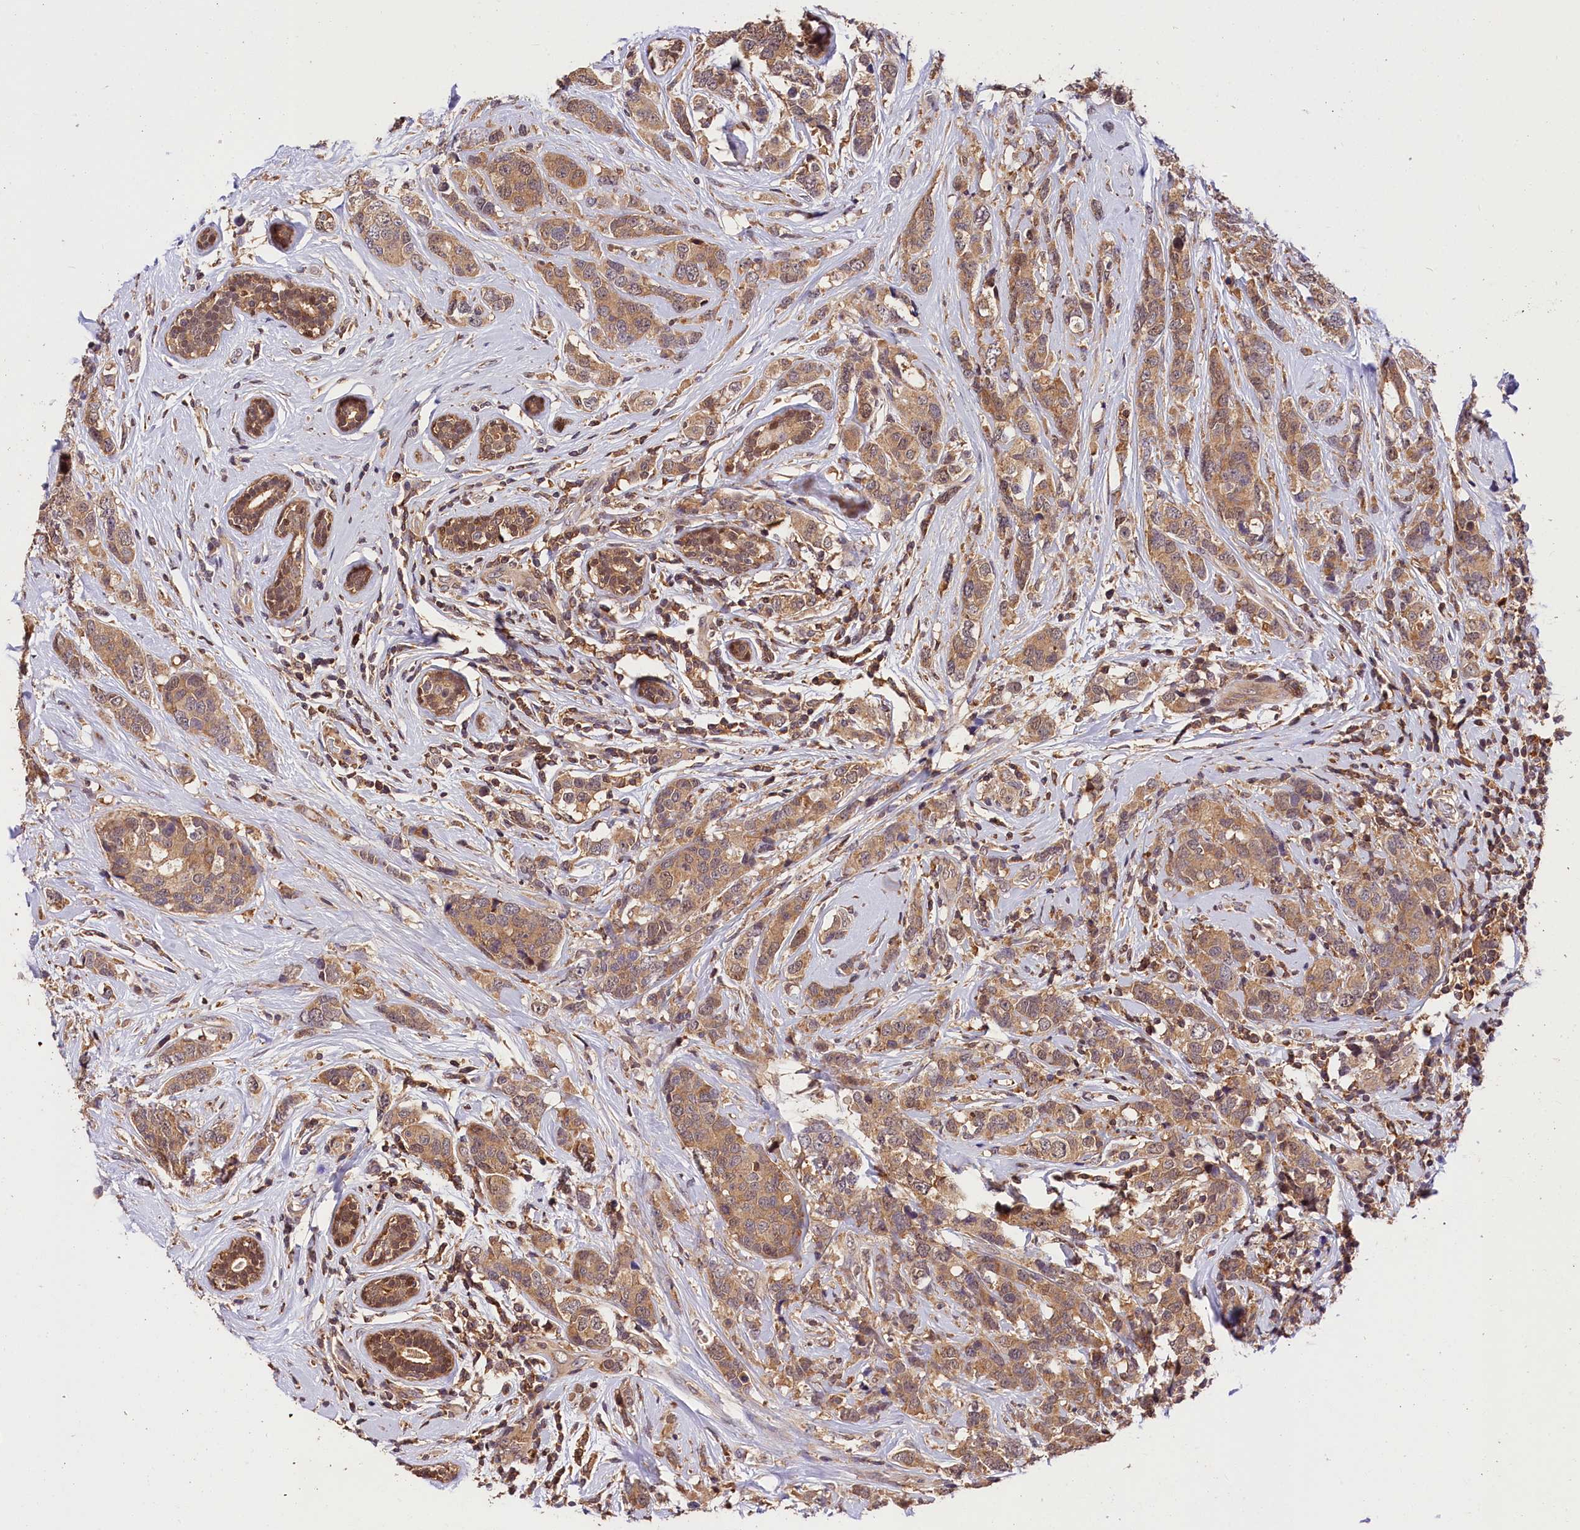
{"staining": {"intensity": "moderate", "quantity": ">75%", "location": "cytoplasmic/membranous"}, "tissue": "breast cancer", "cell_type": "Tumor cells", "image_type": "cancer", "snomed": [{"axis": "morphology", "description": "Lobular carcinoma"}, {"axis": "topography", "description": "Breast"}], "caption": "A histopathology image of breast cancer (lobular carcinoma) stained for a protein shows moderate cytoplasmic/membranous brown staining in tumor cells.", "gene": "CHORDC1", "patient": {"sex": "female", "age": 59}}